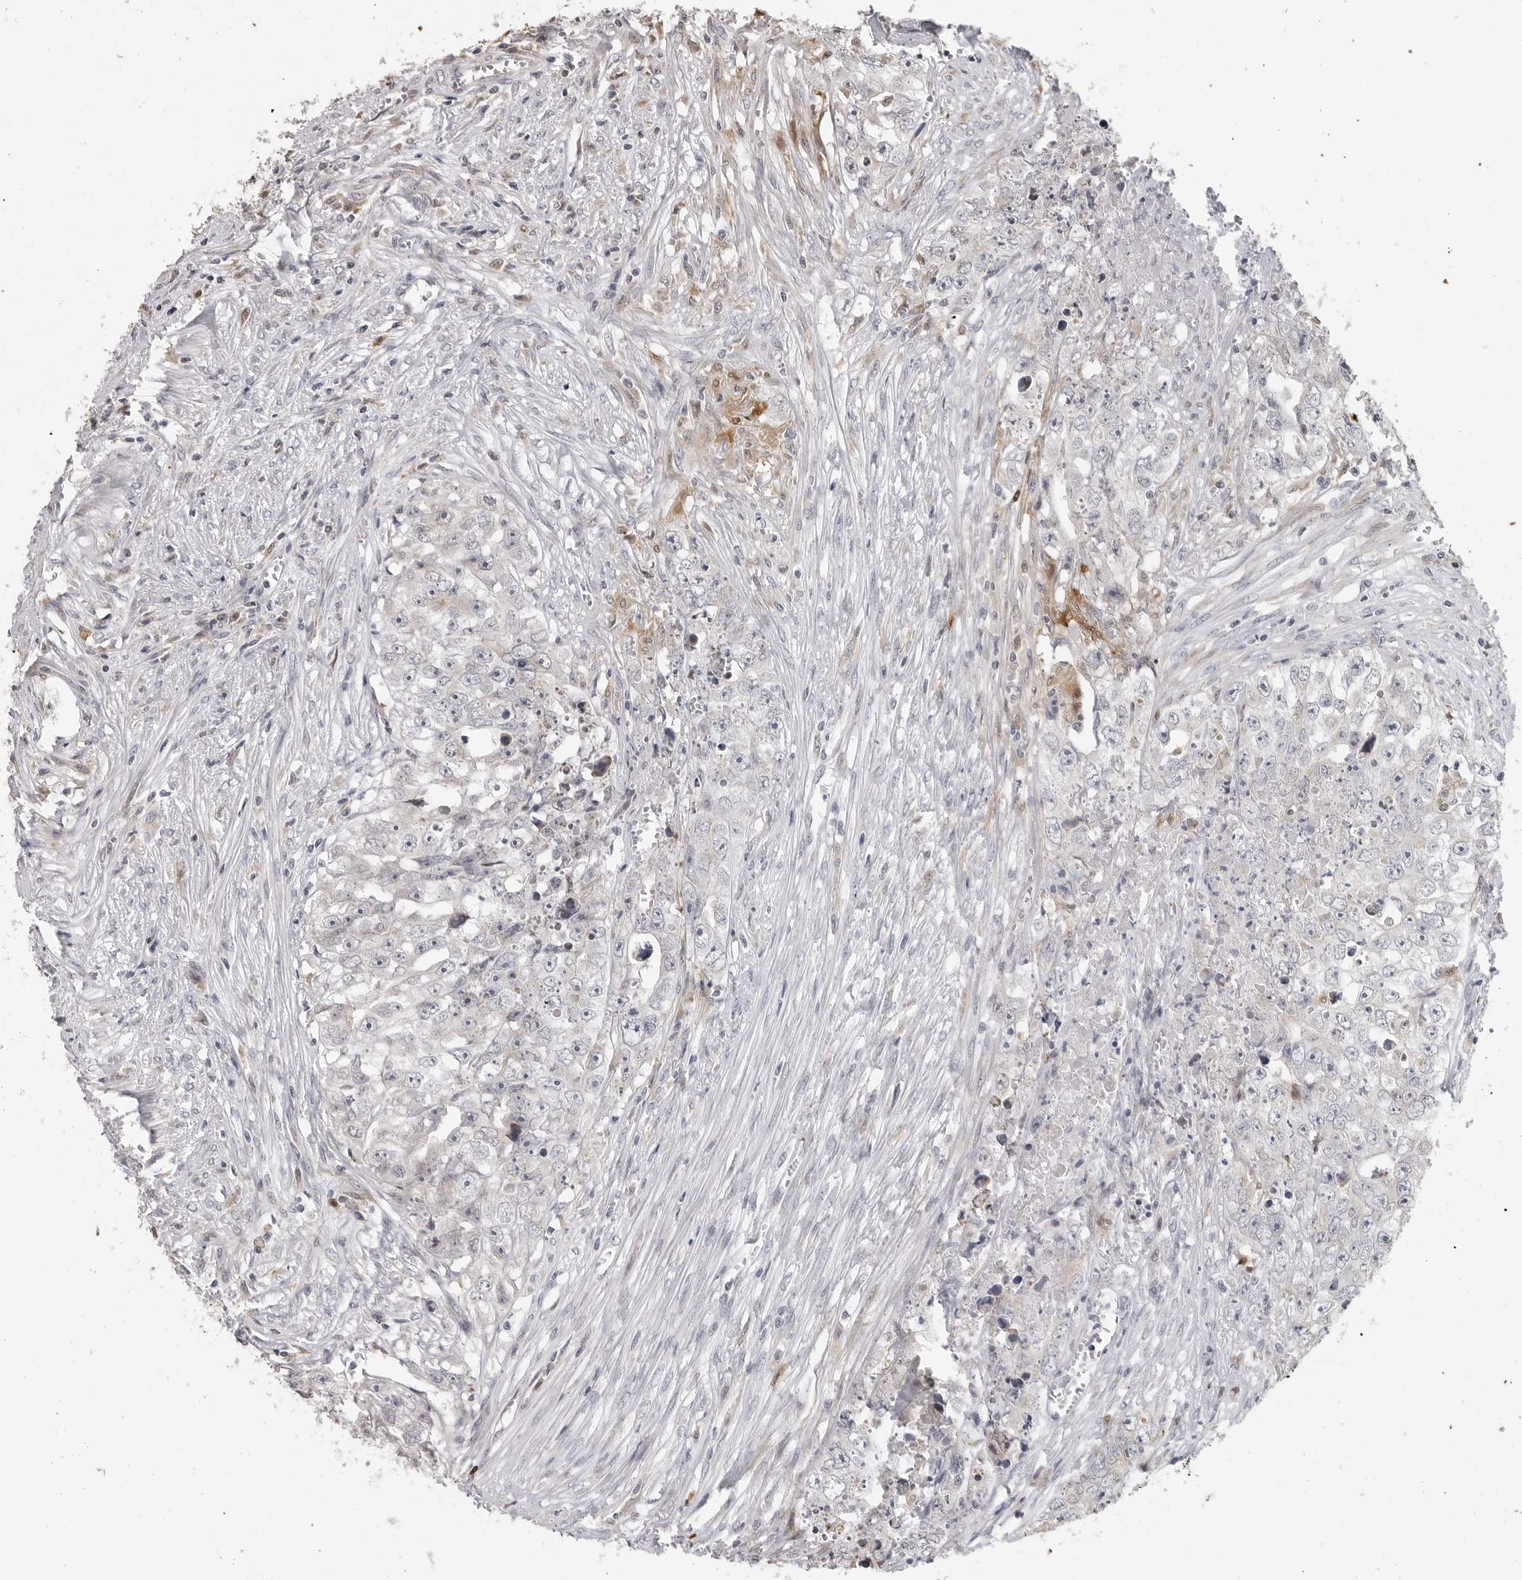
{"staining": {"intensity": "negative", "quantity": "none", "location": "none"}, "tissue": "testis cancer", "cell_type": "Tumor cells", "image_type": "cancer", "snomed": [{"axis": "morphology", "description": "Seminoma, NOS"}, {"axis": "morphology", "description": "Carcinoma, Embryonal, NOS"}, {"axis": "topography", "description": "Testis"}], "caption": "This is a histopathology image of IHC staining of testis embryonal carcinoma, which shows no staining in tumor cells.", "gene": "IDO1", "patient": {"sex": "male", "age": 43}}